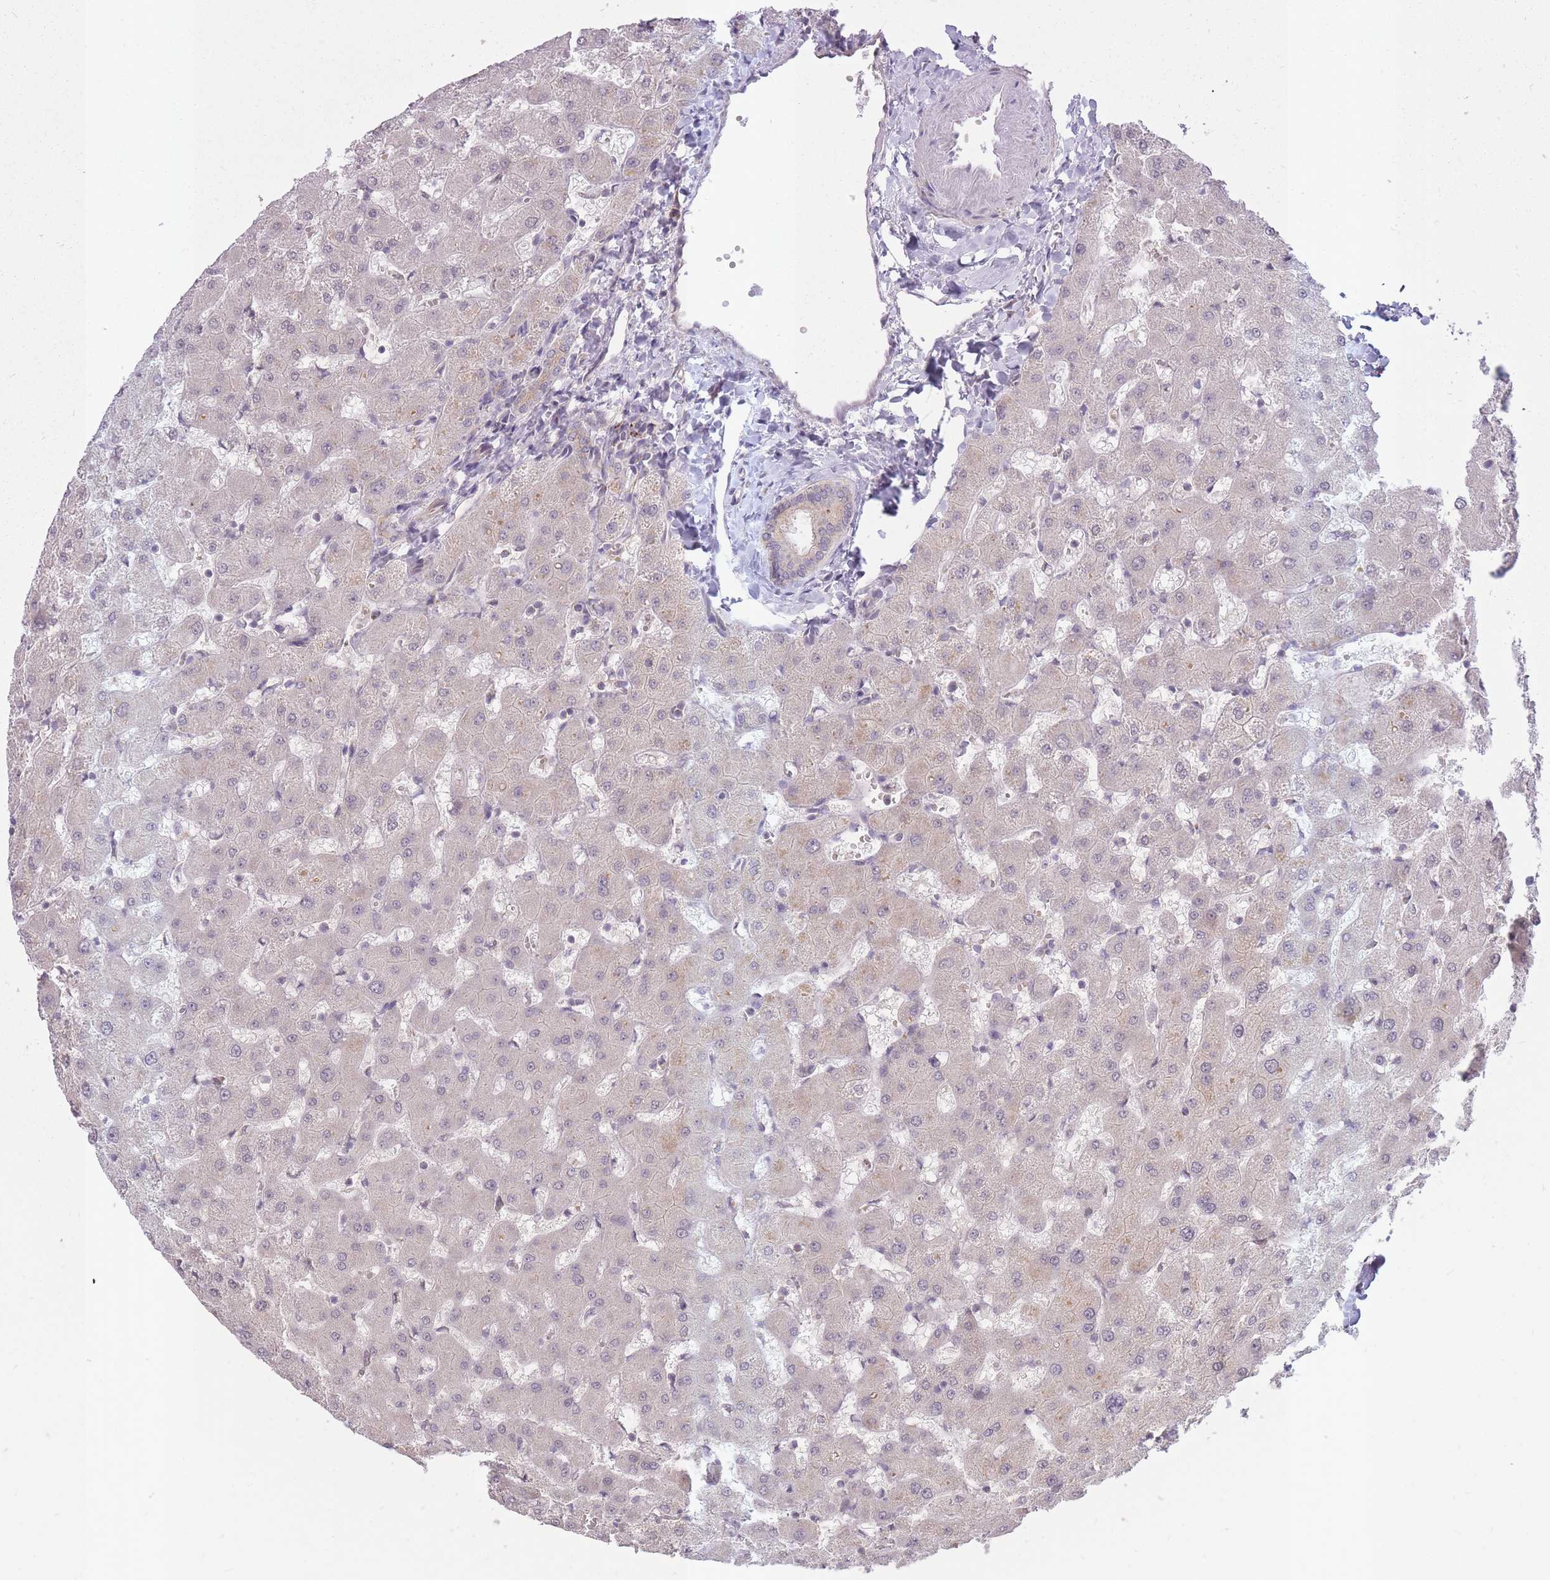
{"staining": {"intensity": "negative", "quantity": "none", "location": "none"}, "tissue": "liver", "cell_type": "Cholangiocytes", "image_type": "normal", "snomed": [{"axis": "morphology", "description": "Normal tissue, NOS"}, {"axis": "topography", "description": "Liver"}], "caption": "DAB immunohistochemical staining of normal liver demonstrates no significant positivity in cholangiocytes. (Stains: DAB immunohistochemistry (IHC) with hematoxylin counter stain, Microscopy: brightfield microscopy at high magnification).", "gene": "LIN7C", "patient": {"sex": "female", "age": 63}}